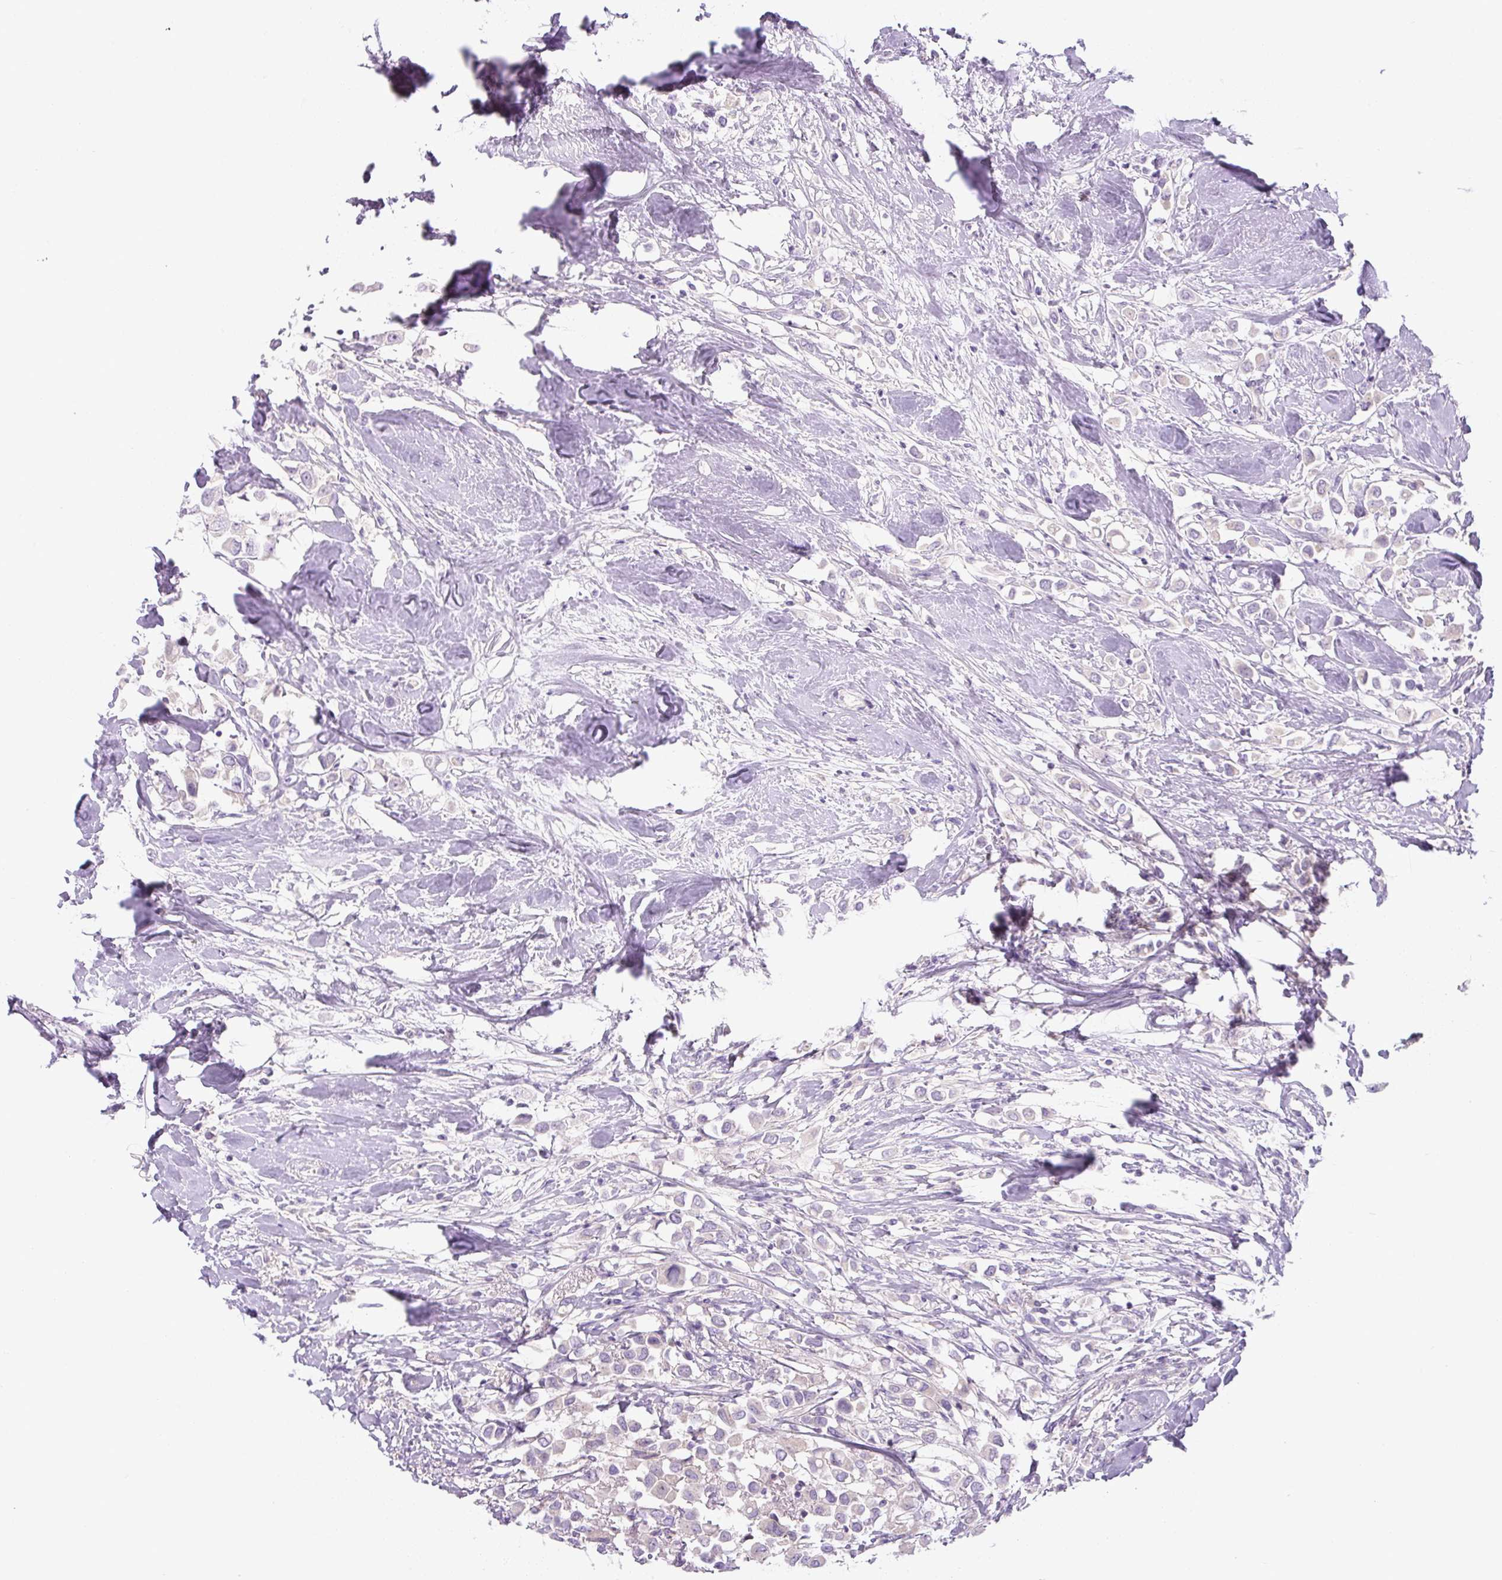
{"staining": {"intensity": "negative", "quantity": "none", "location": "none"}, "tissue": "breast cancer", "cell_type": "Tumor cells", "image_type": "cancer", "snomed": [{"axis": "morphology", "description": "Duct carcinoma"}, {"axis": "topography", "description": "Breast"}], "caption": "Breast cancer (intraductal carcinoma) was stained to show a protein in brown. There is no significant staining in tumor cells.", "gene": "UBL3", "patient": {"sex": "female", "age": 61}}